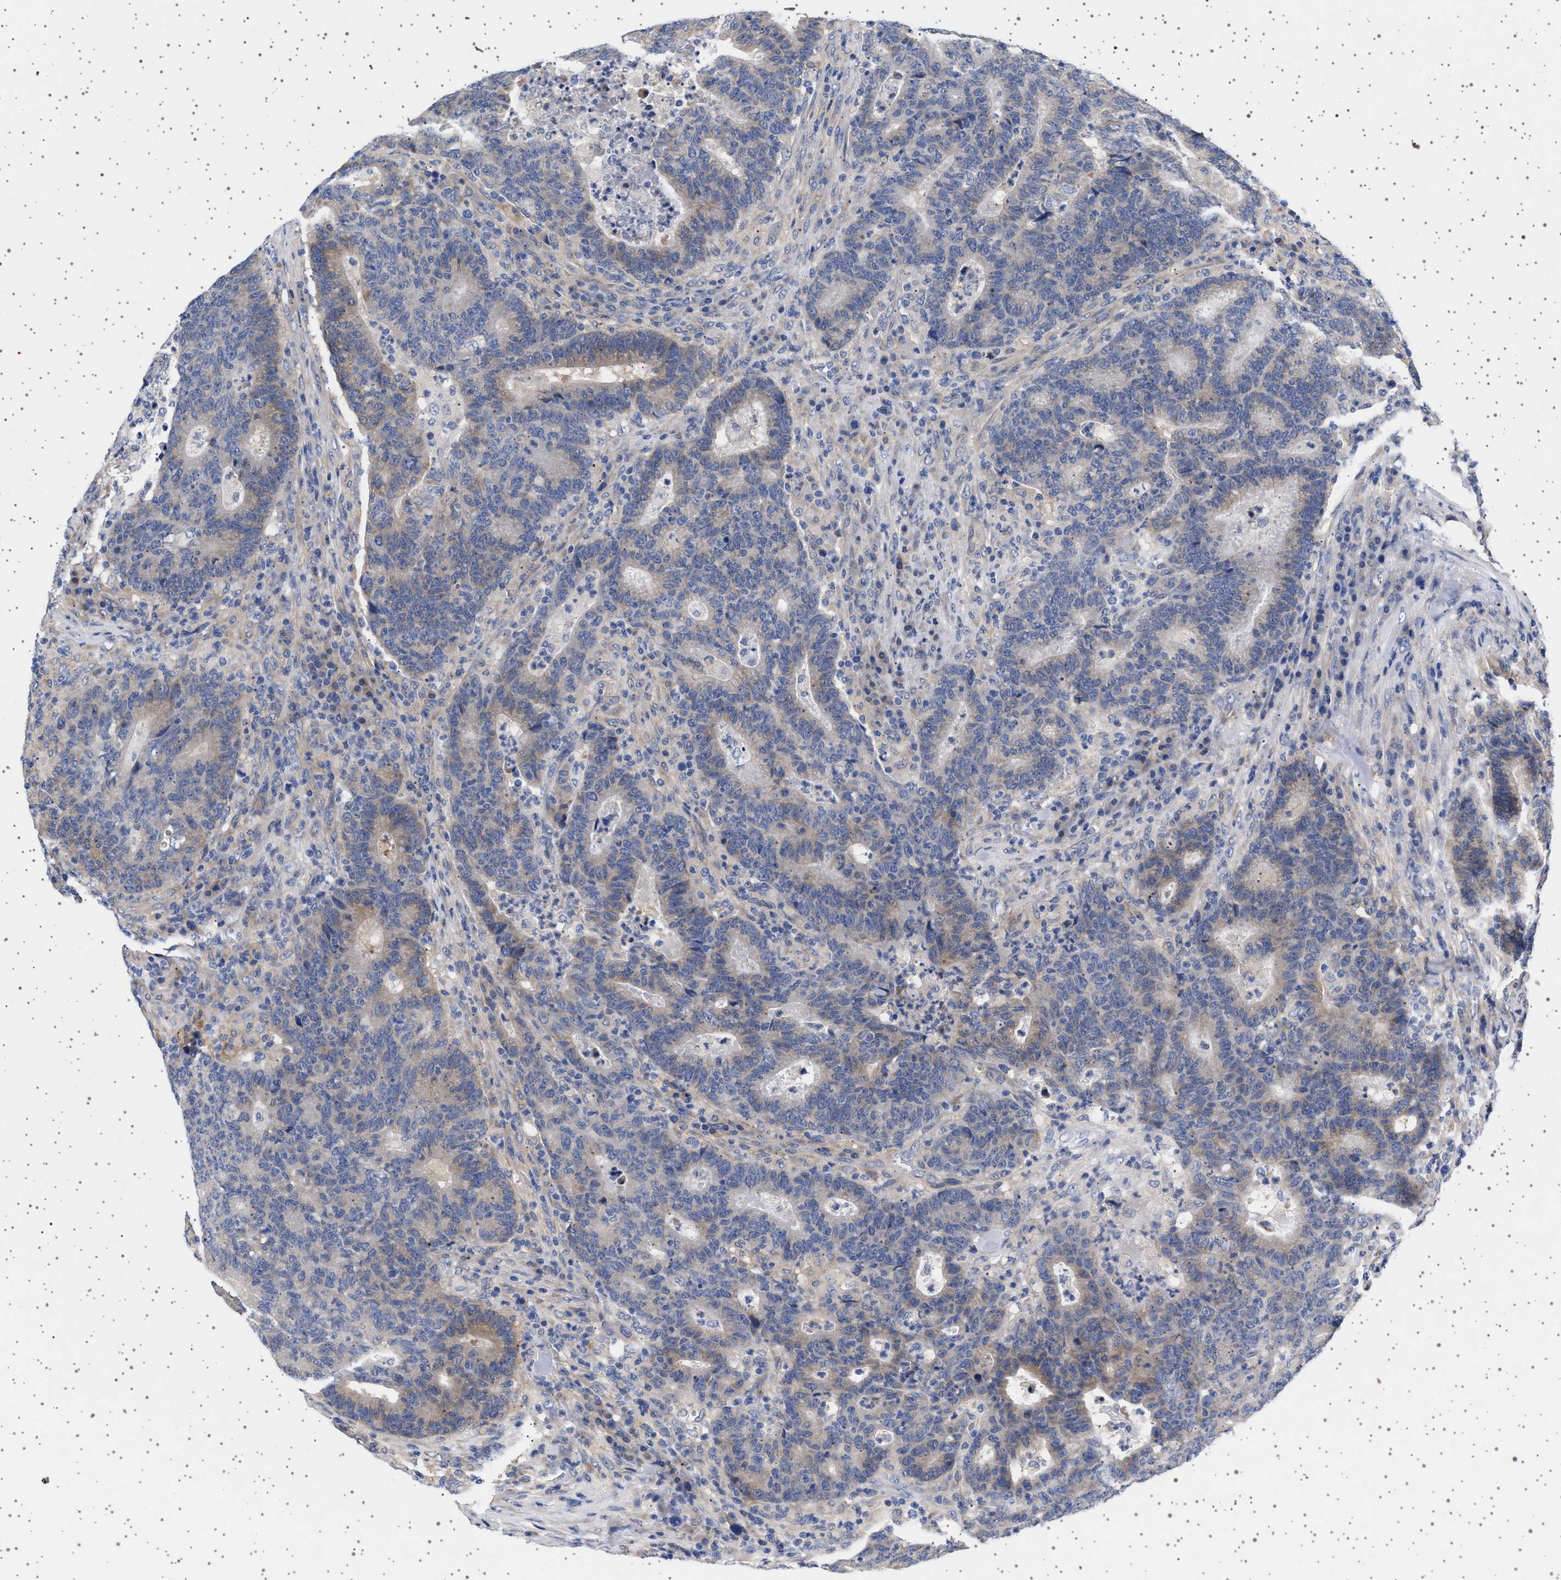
{"staining": {"intensity": "weak", "quantity": ">75%", "location": "cytoplasmic/membranous"}, "tissue": "colorectal cancer", "cell_type": "Tumor cells", "image_type": "cancer", "snomed": [{"axis": "morphology", "description": "Adenocarcinoma, NOS"}, {"axis": "topography", "description": "Colon"}], "caption": "High-power microscopy captured an IHC micrograph of adenocarcinoma (colorectal), revealing weak cytoplasmic/membranous positivity in approximately >75% of tumor cells.", "gene": "TRMT10B", "patient": {"sex": "female", "age": 75}}